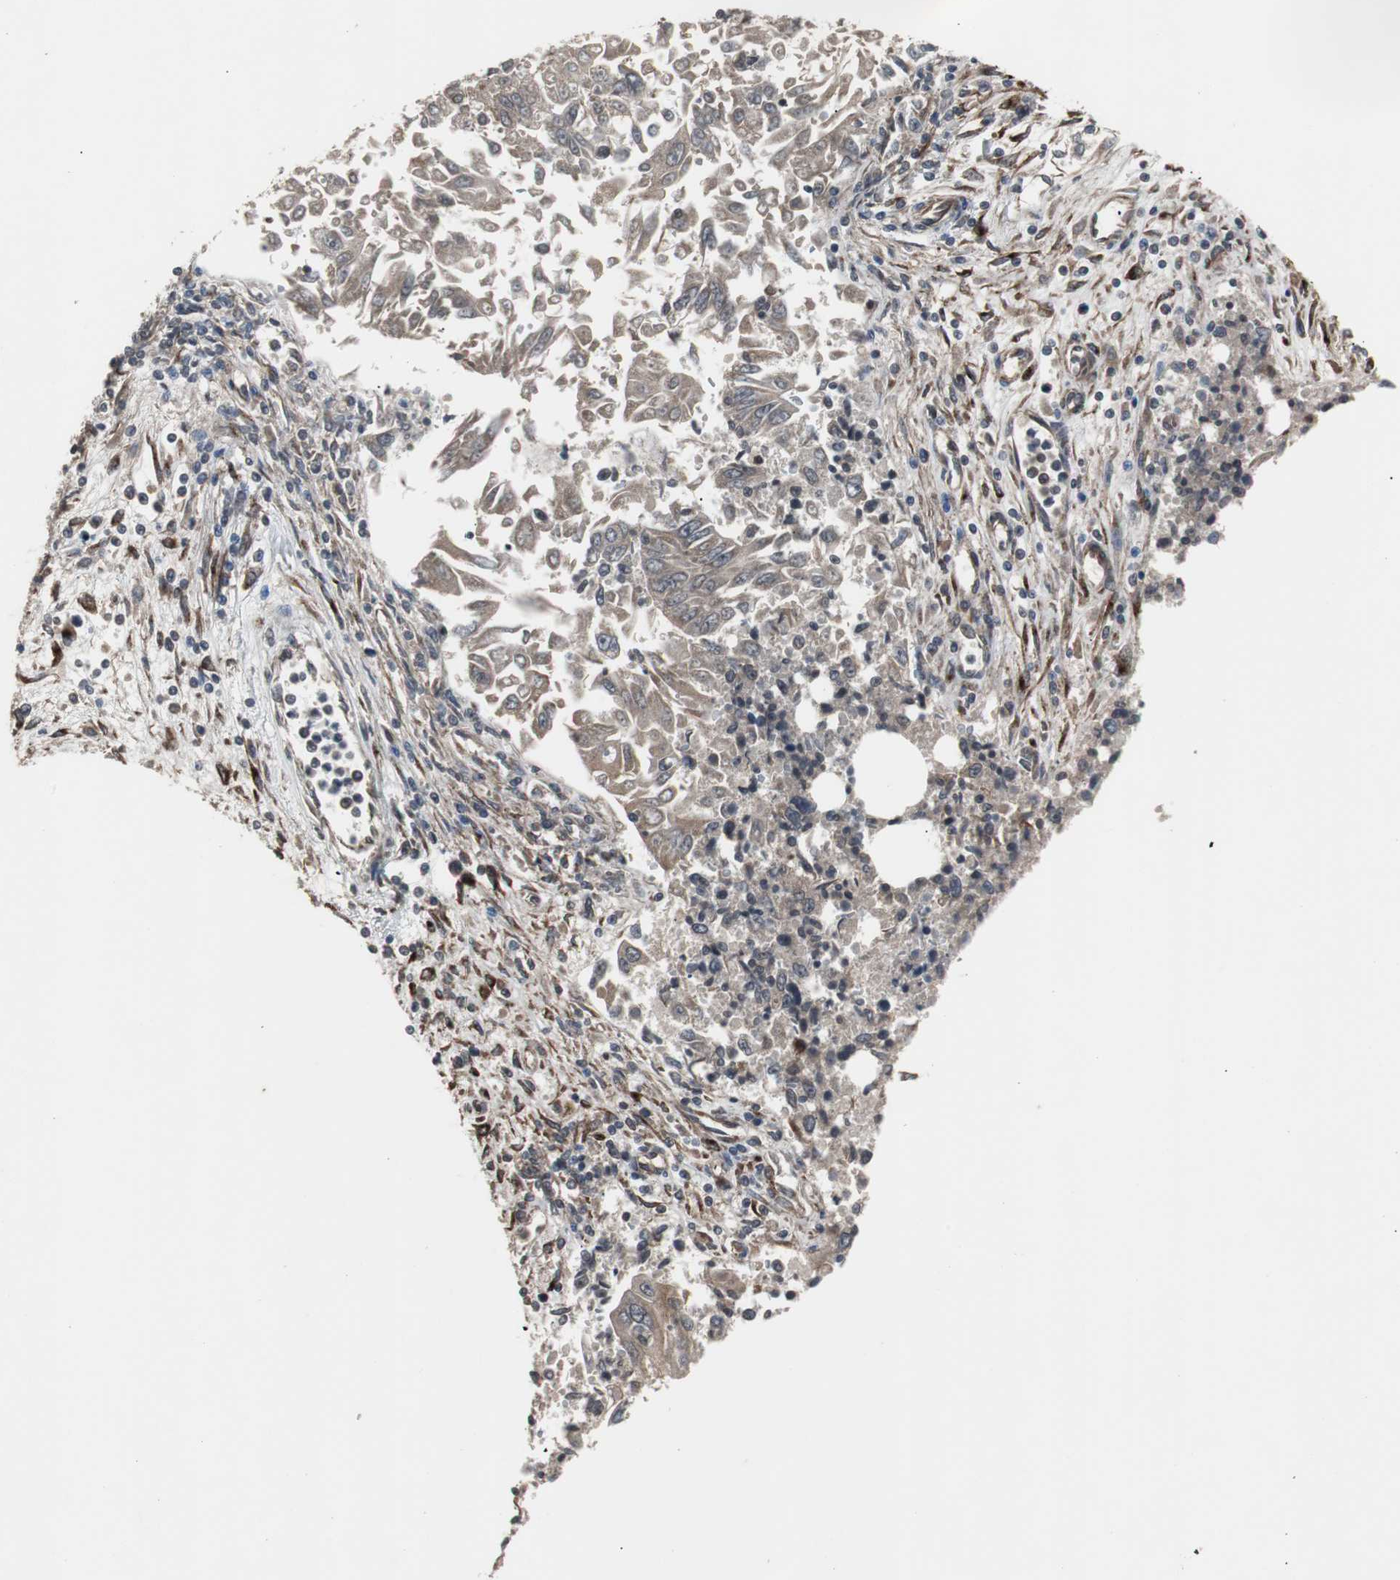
{"staining": {"intensity": "moderate", "quantity": ">75%", "location": "cytoplasmic/membranous"}, "tissue": "lung cancer", "cell_type": "Tumor cells", "image_type": "cancer", "snomed": [{"axis": "morphology", "description": "Adenocarcinoma, NOS"}, {"axis": "topography", "description": "Lung"}], "caption": "Moderate cytoplasmic/membranous staining is identified in about >75% of tumor cells in adenocarcinoma (lung).", "gene": "ATP2B2", "patient": {"sex": "male", "age": 84}}